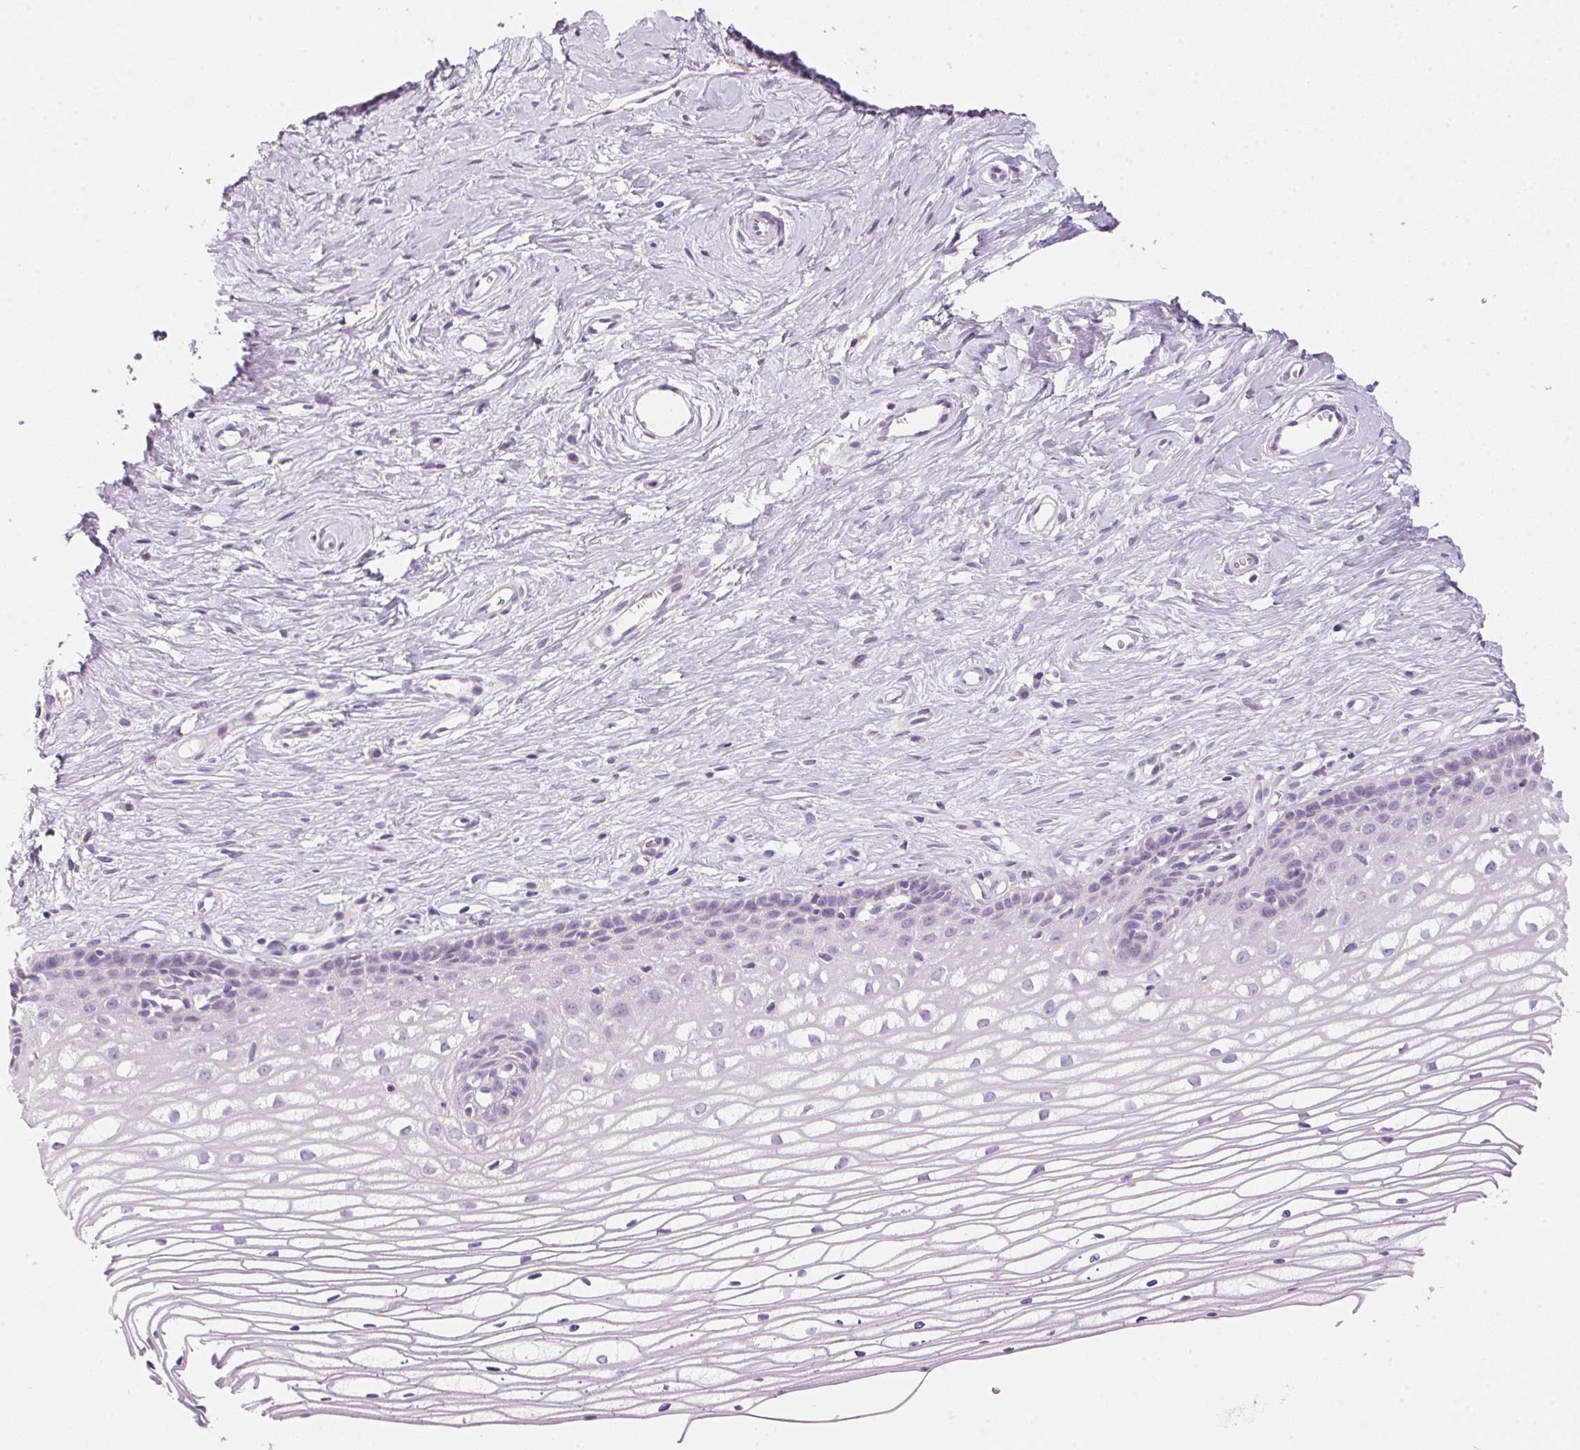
{"staining": {"intensity": "negative", "quantity": "none", "location": "none"}, "tissue": "cervix", "cell_type": "Glandular cells", "image_type": "normal", "snomed": [{"axis": "morphology", "description": "Normal tissue, NOS"}, {"axis": "topography", "description": "Cervix"}], "caption": "IHC micrograph of normal human cervix stained for a protein (brown), which exhibits no expression in glandular cells. (DAB immunohistochemistry with hematoxylin counter stain).", "gene": "HSD17B2", "patient": {"sex": "female", "age": 40}}